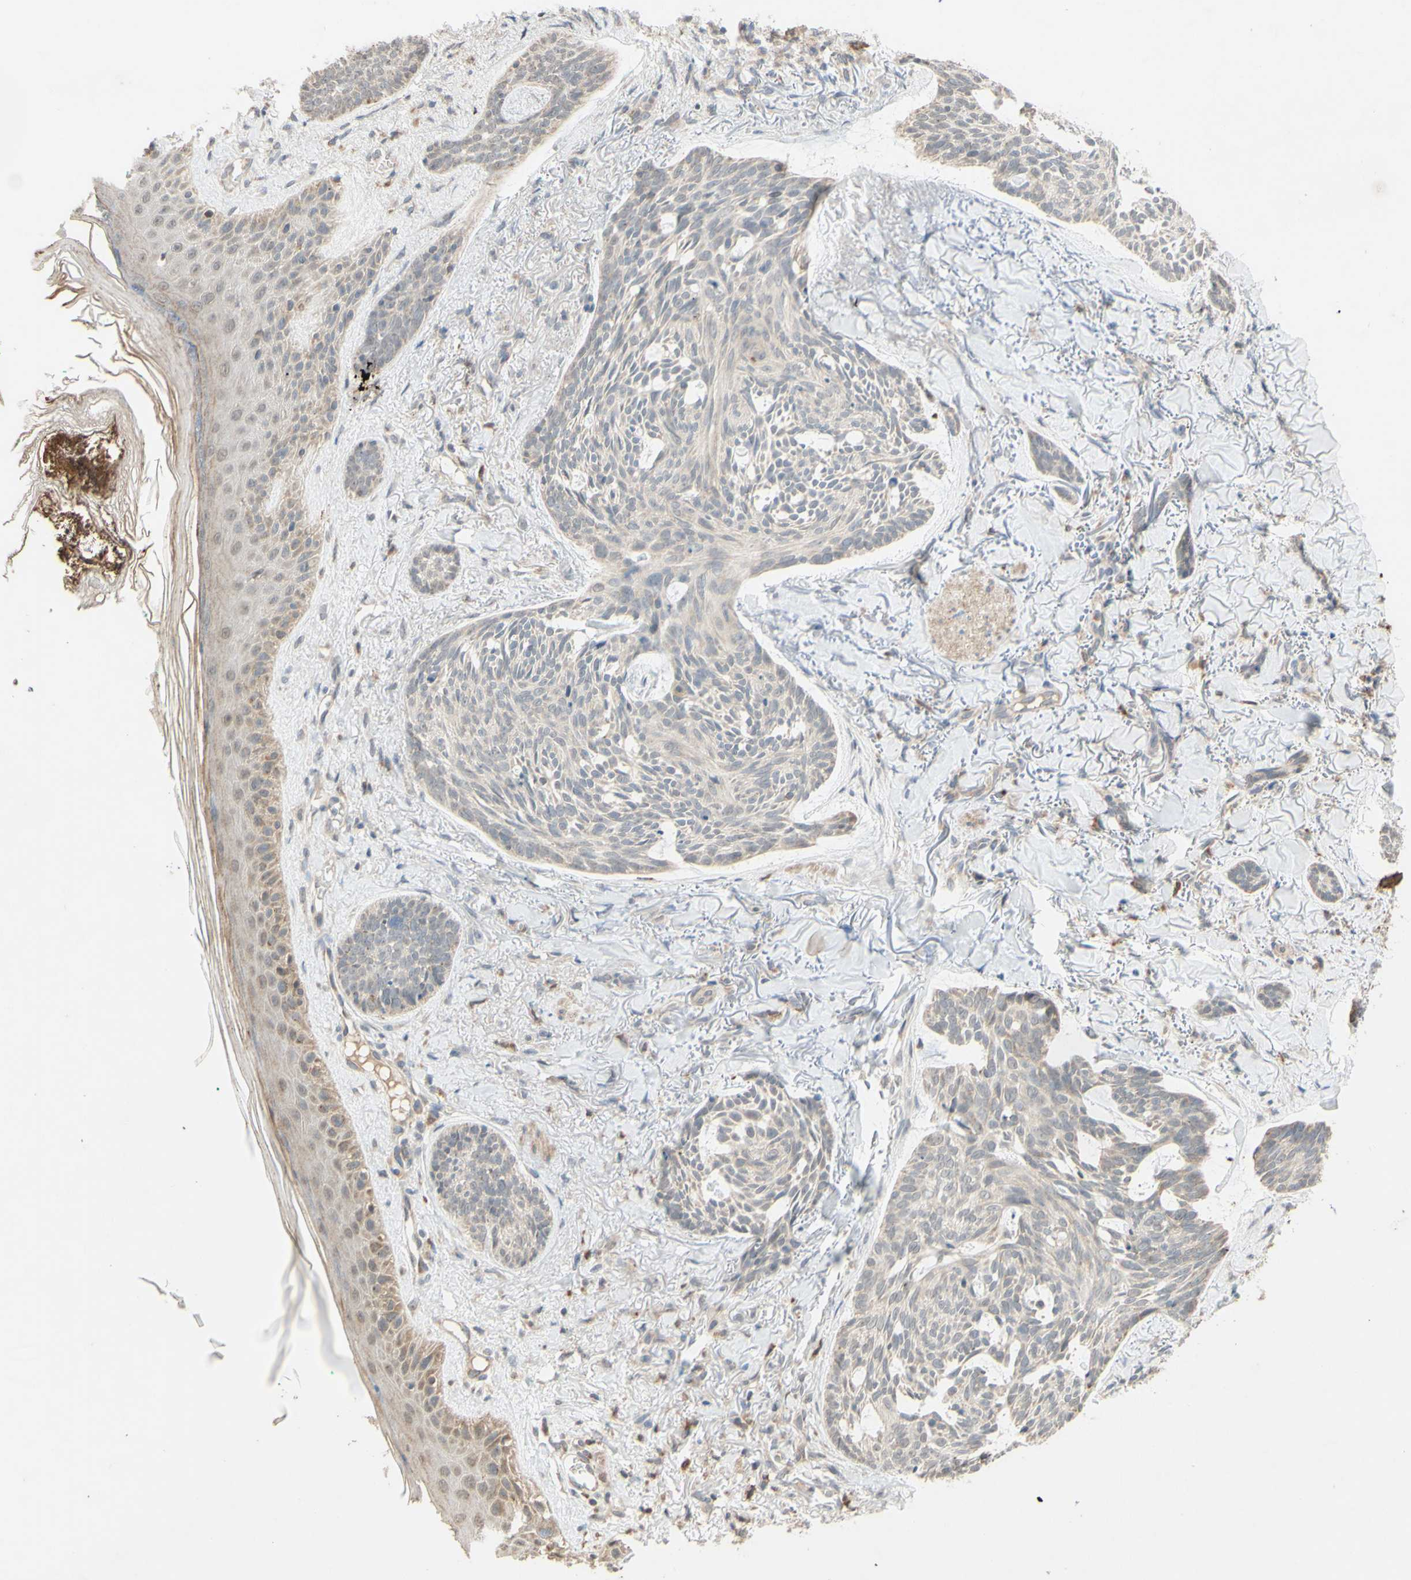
{"staining": {"intensity": "weak", "quantity": "25%-75%", "location": "cytoplasmic/membranous"}, "tissue": "skin cancer", "cell_type": "Tumor cells", "image_type": "cancer", "snomed": [{"axis": "morphology", "description": "Basal cell carcinoma"}, {"axis": "topography", "description": "Skin"}], "caption": "The micrograph reveals immunohistochemical staining of skin cancer. There is weak cytoplasmic/membranous staining is present in approximately 25%-75% of tumor cells. (IHC, brightfield microscopy, high magnification).", "gene": "GATA1", "patient": {"sex": "male", "age": 43}}